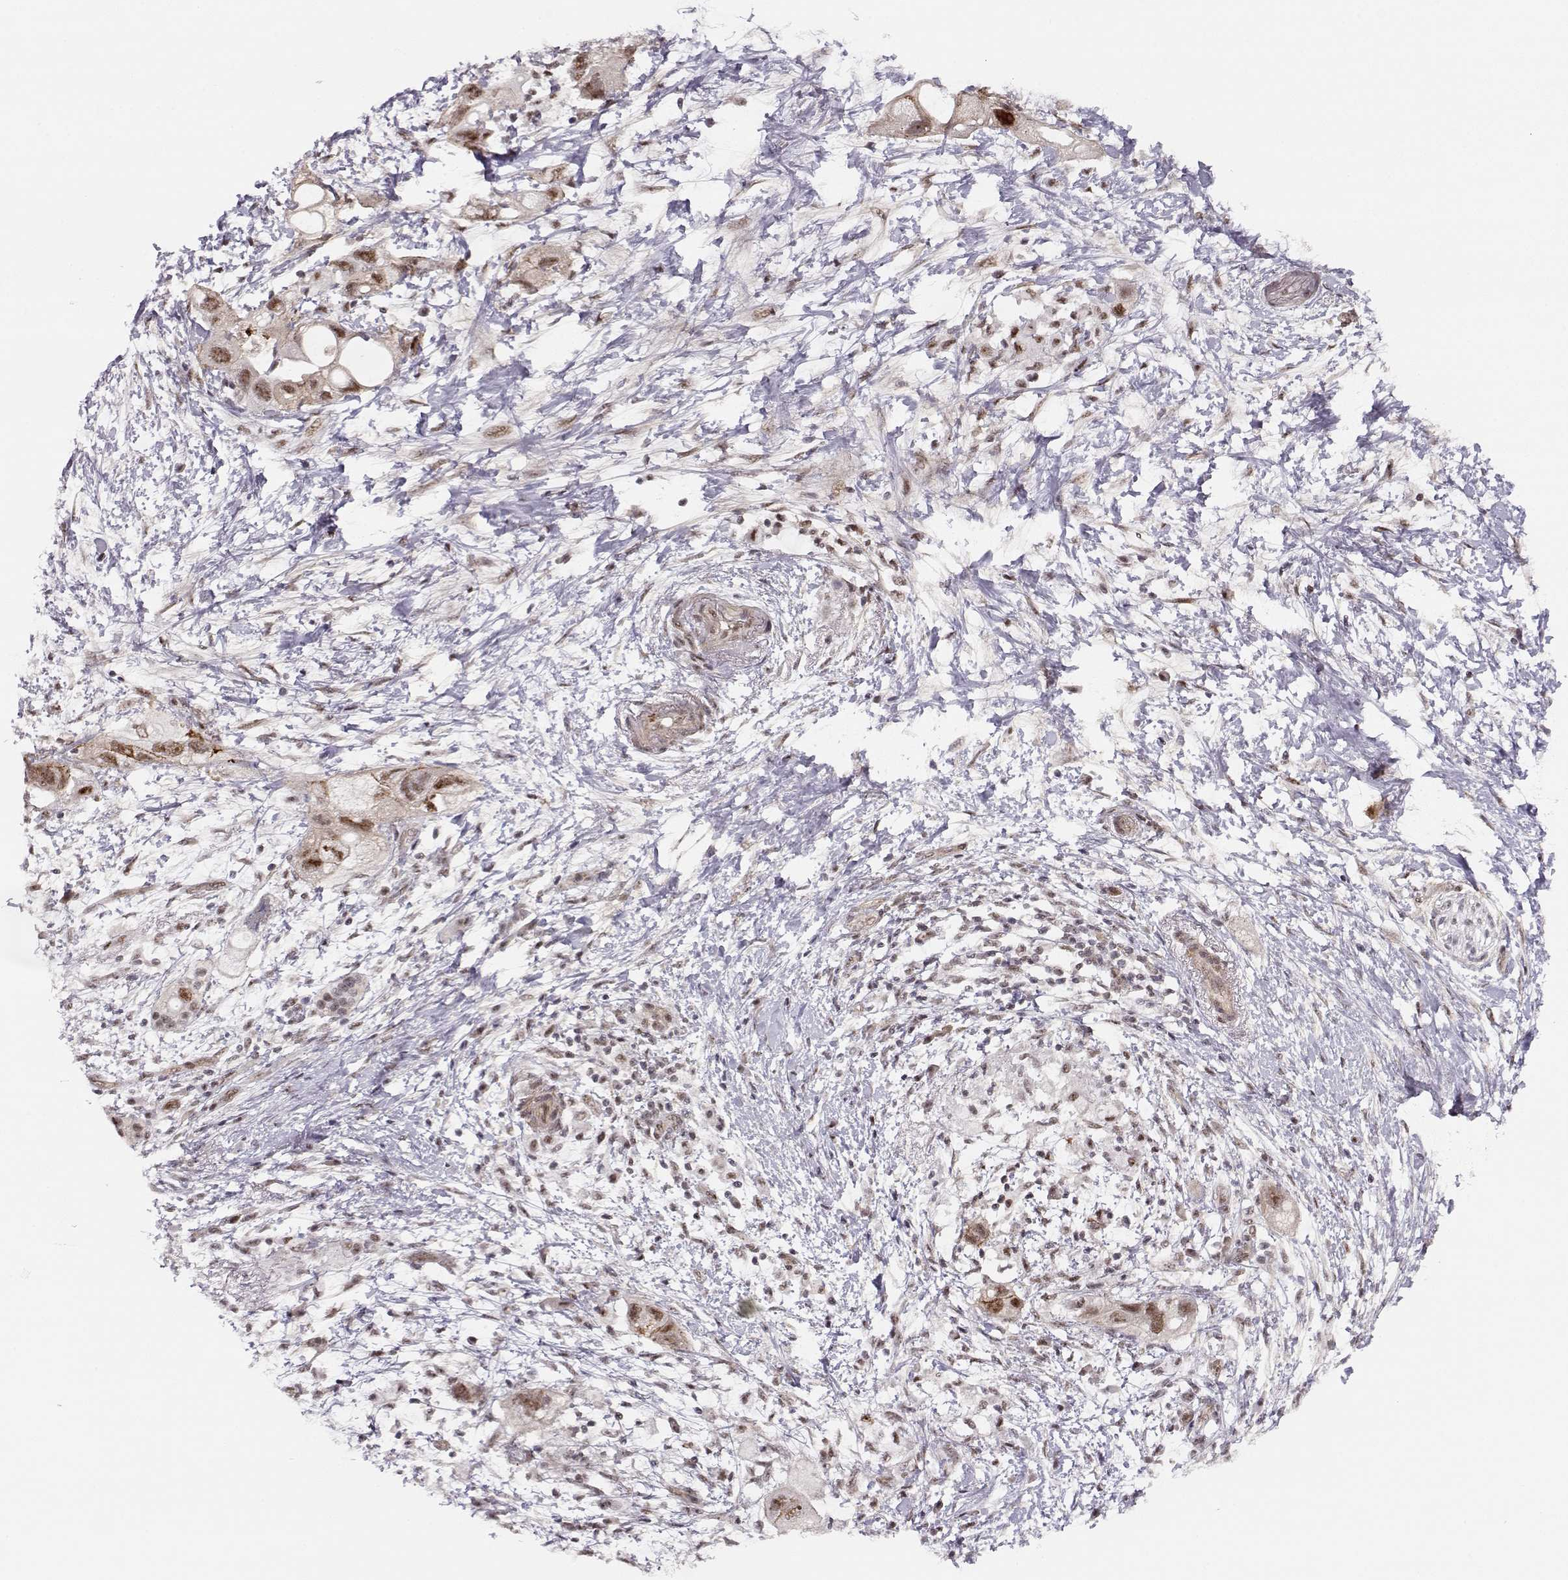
{"staining": {"intensity": "moderate", "quantity": ">75%", "location": "nuclear"}, "tissue": "pancreatic cancer", "cell_type": "Tumor cells", "image_type": "cancer", "snomed": [{"axis": "morphology", "description": "Adenocarcinoma, NOS"}, {"axis": "topography", "description": "Pancreas"}], "caption": "Human adenocarcinoma (pancreatic) stained for a protein (brown) demonstrates moderate nuclear positive positivity in about >75% of tumor cells.", "gene": "CIR1", "patient": {"sex": "female", "age": 72}}